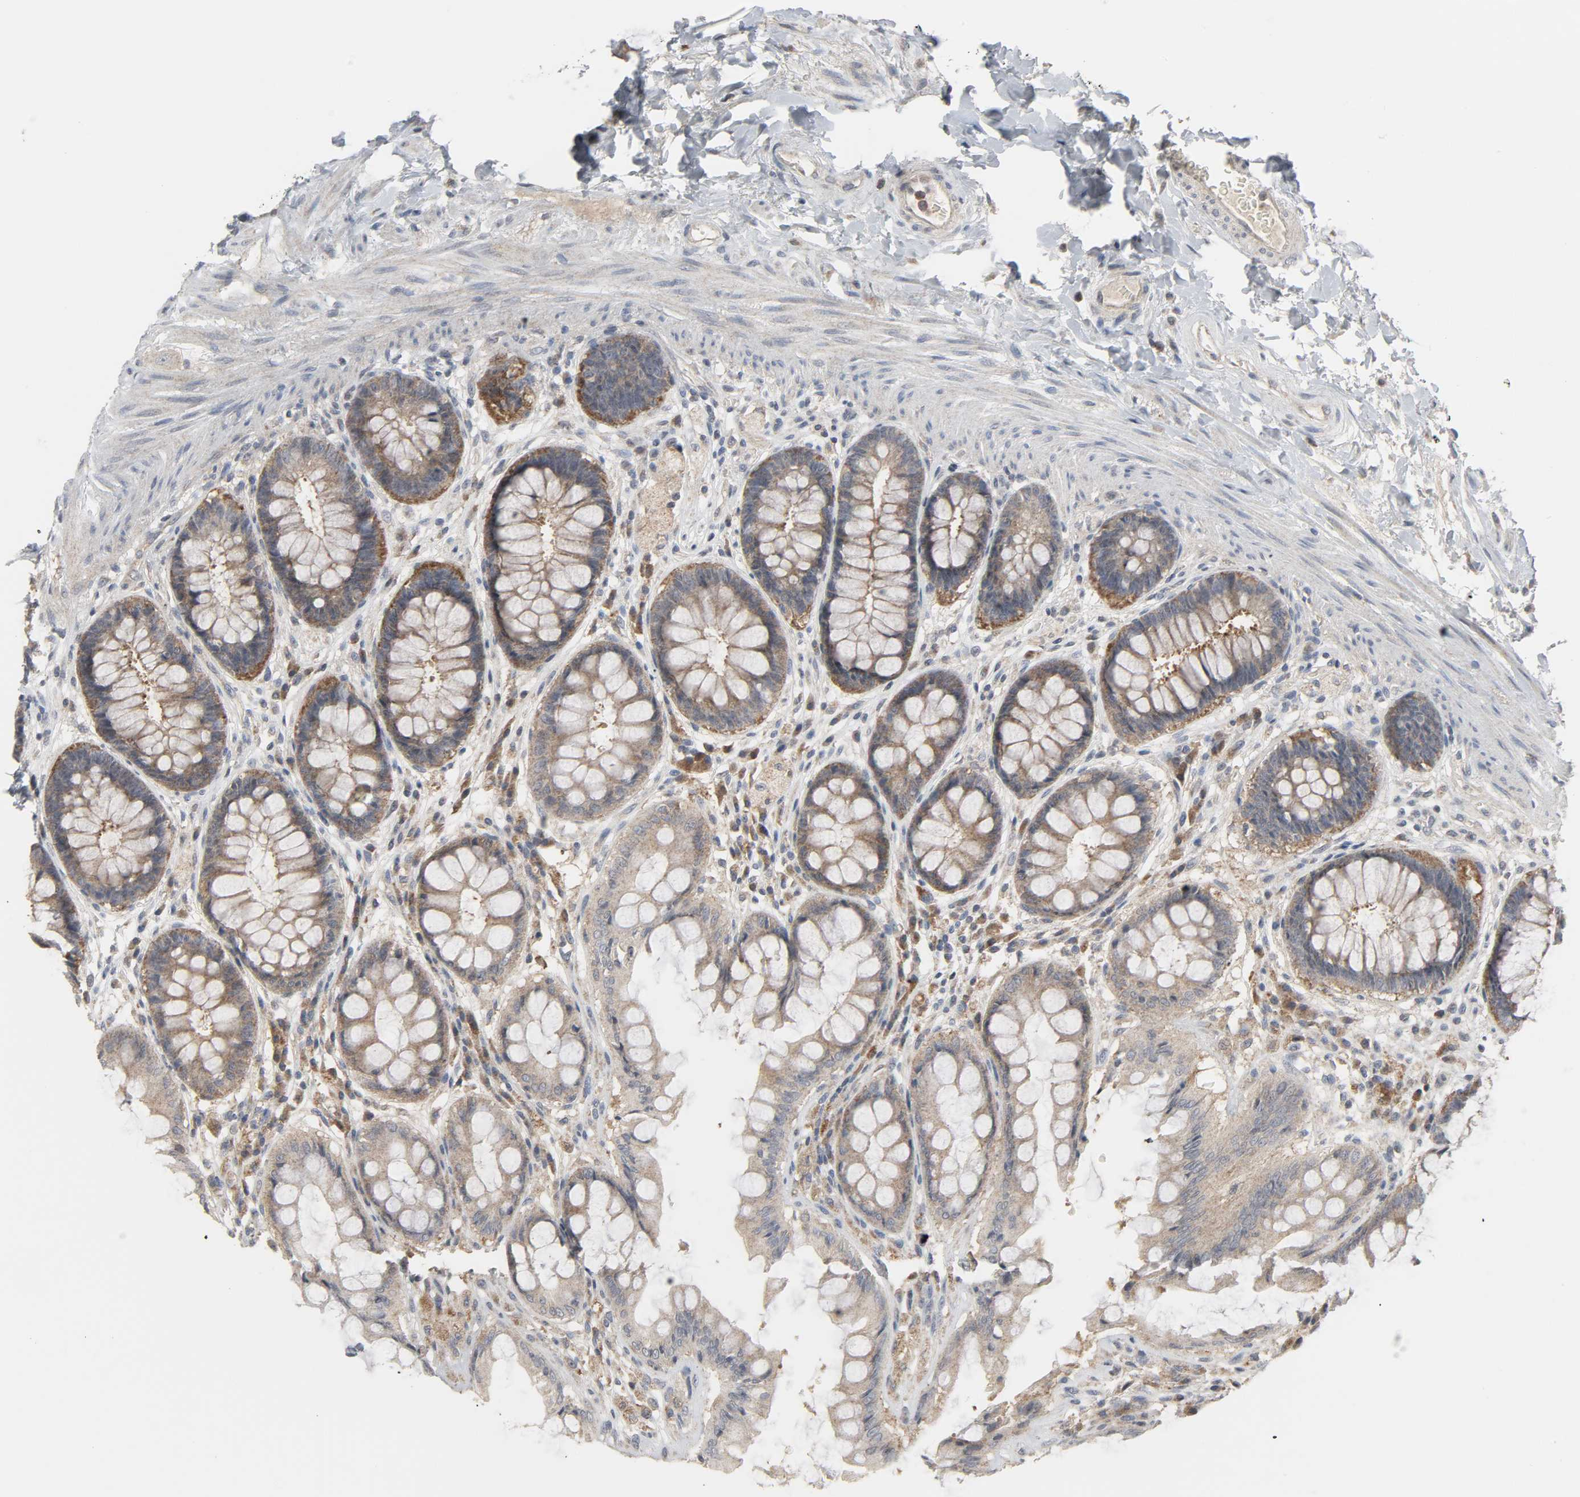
{"staining": {"intensity": "moderate", "quantity": ">75%", "location": "cytoplasmic/membranous"}, "tissue": "rectum", "cell_type": "Glandular cells", "image_type": "normal", "snomed": [{"axis": "morphology", "description": "Normal tissue, NOS"}, {"axis": "topography", "description": "Rectum"}], "caption": "DAB immunohistochemical staining of normal human rectum exhibits moderate cytoplasmic/membranous protein staining in about >75% of glandular cells.", "gene": "CLIP1", "patient": {"sex": "female", "age": 46}}